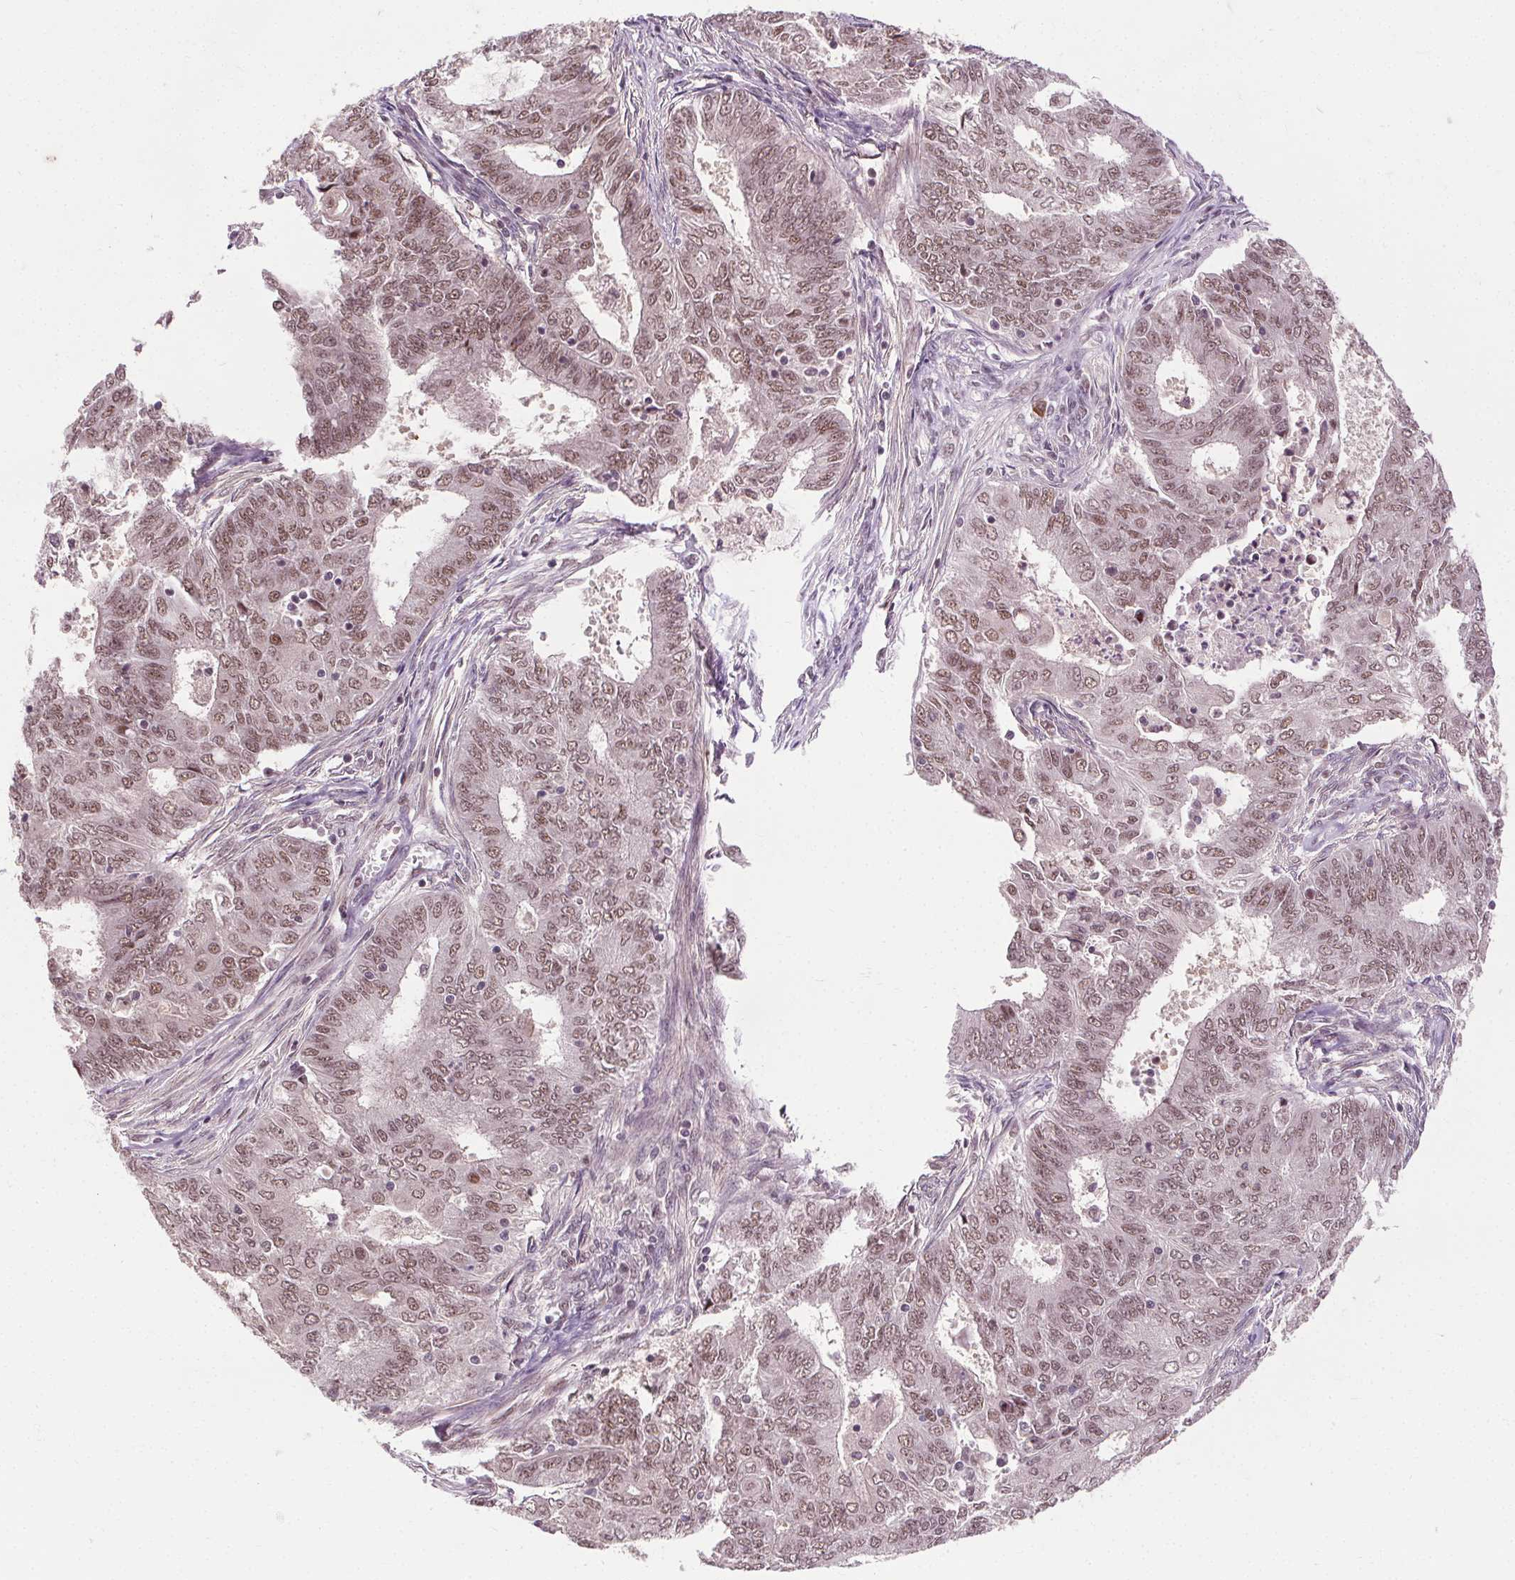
{"staining": {"intensity": "moderate", "quantity": ">75%", "location": "nuclear"}, "tissue": "endometrial cancer", "cell_type": "Tumor cells", "image_type": "cancer", "snomed": [{"axis": "morphology", "description": "Adenocarcinoma, NOS"}, {"axis": "topography", "description": "Endometrium"}], "caption": "Immunohistochemistry of endometrial cancer (adenocarcinoma) demonstrates medium levels of moderate nuclear expression in approximately >75% of tumor cells.", "gene": "MED6", "patient": {"sex": "female", "age": 62}}